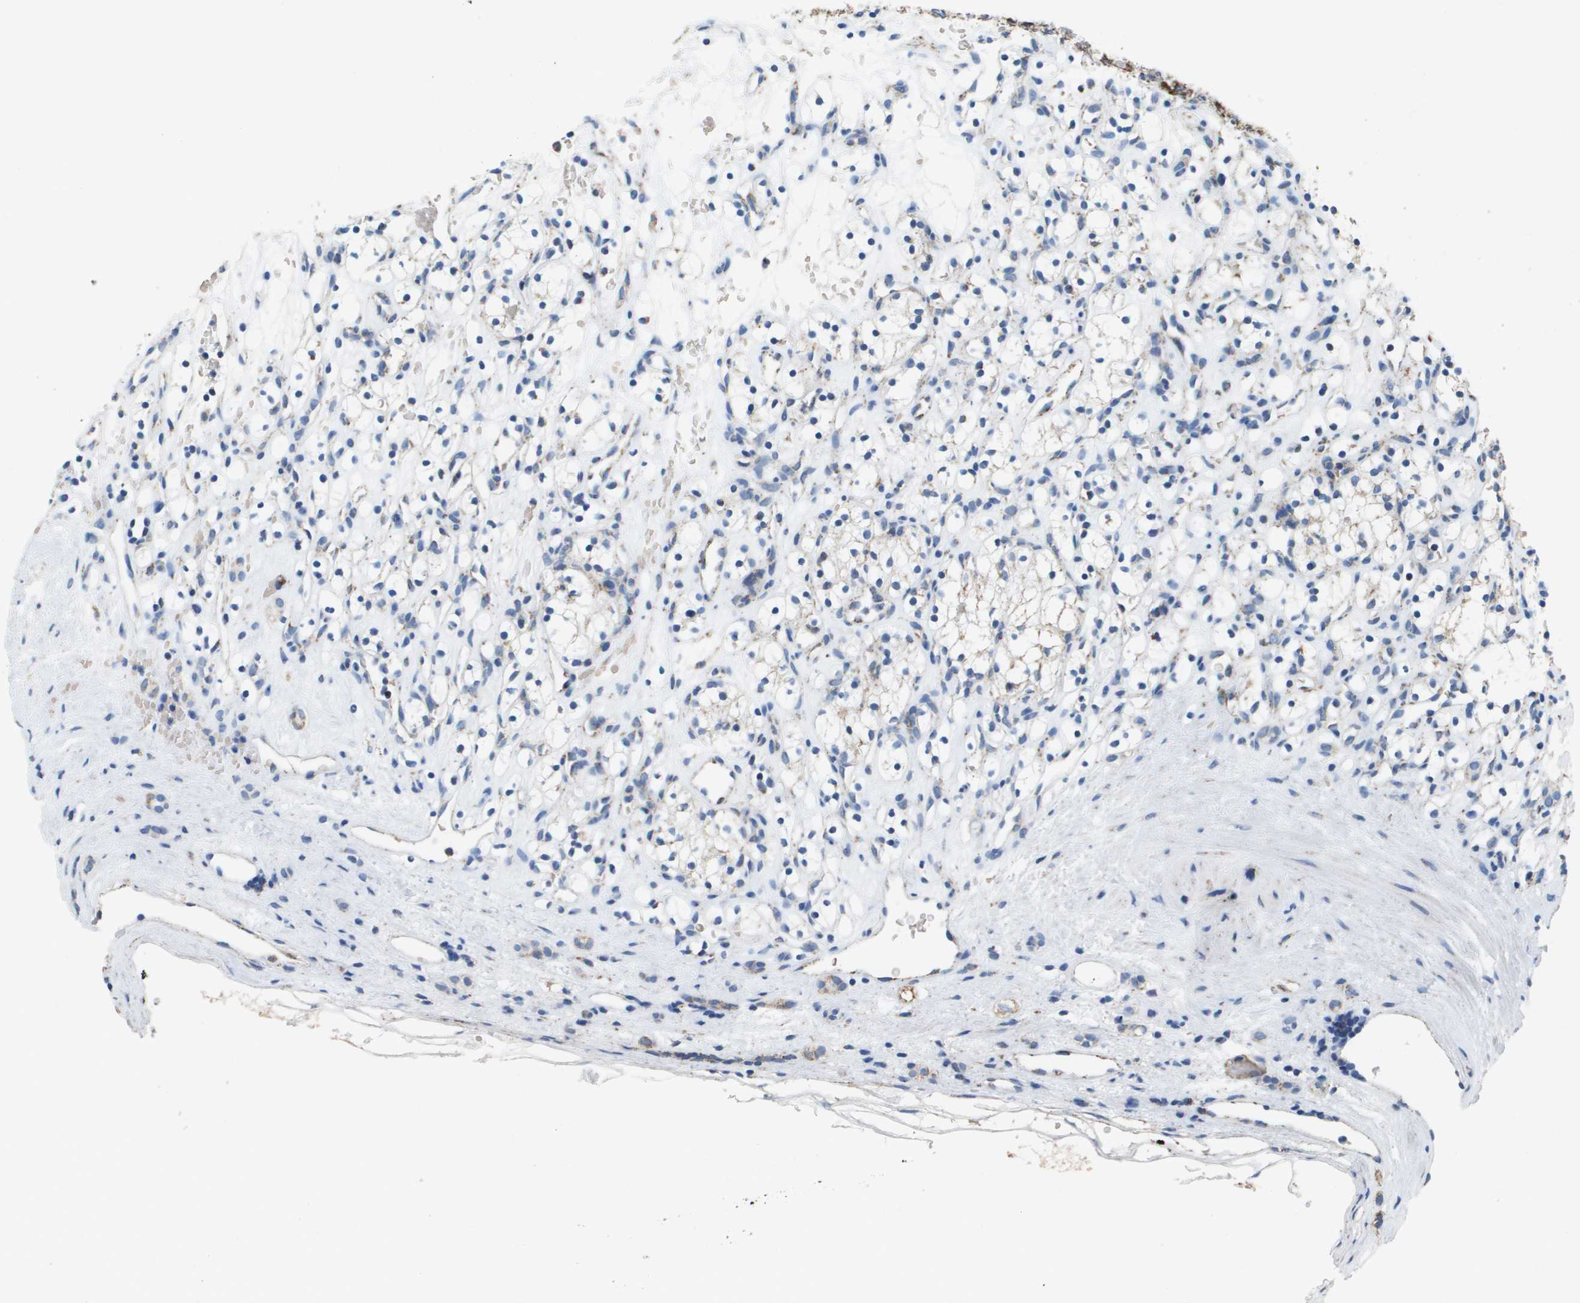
{"staining": {"intensity": "negative", "quantity": "none", "location": "none"}, "tissue": "renal cancer", "cell_type": "Tumor cells", "image_type": "cancer", "snomed": [{"axis": "morphology", "description": "Adenocarcinoma, NOS"}, {"axis": "topography", "description": "Kidney"}], "caption": "An image of renal adenocarcinoma stained for a protein displays no brown staining in tumor cells.", "gene": "ATP5F1B", "patient": {"sex": "female", "age": 60}}